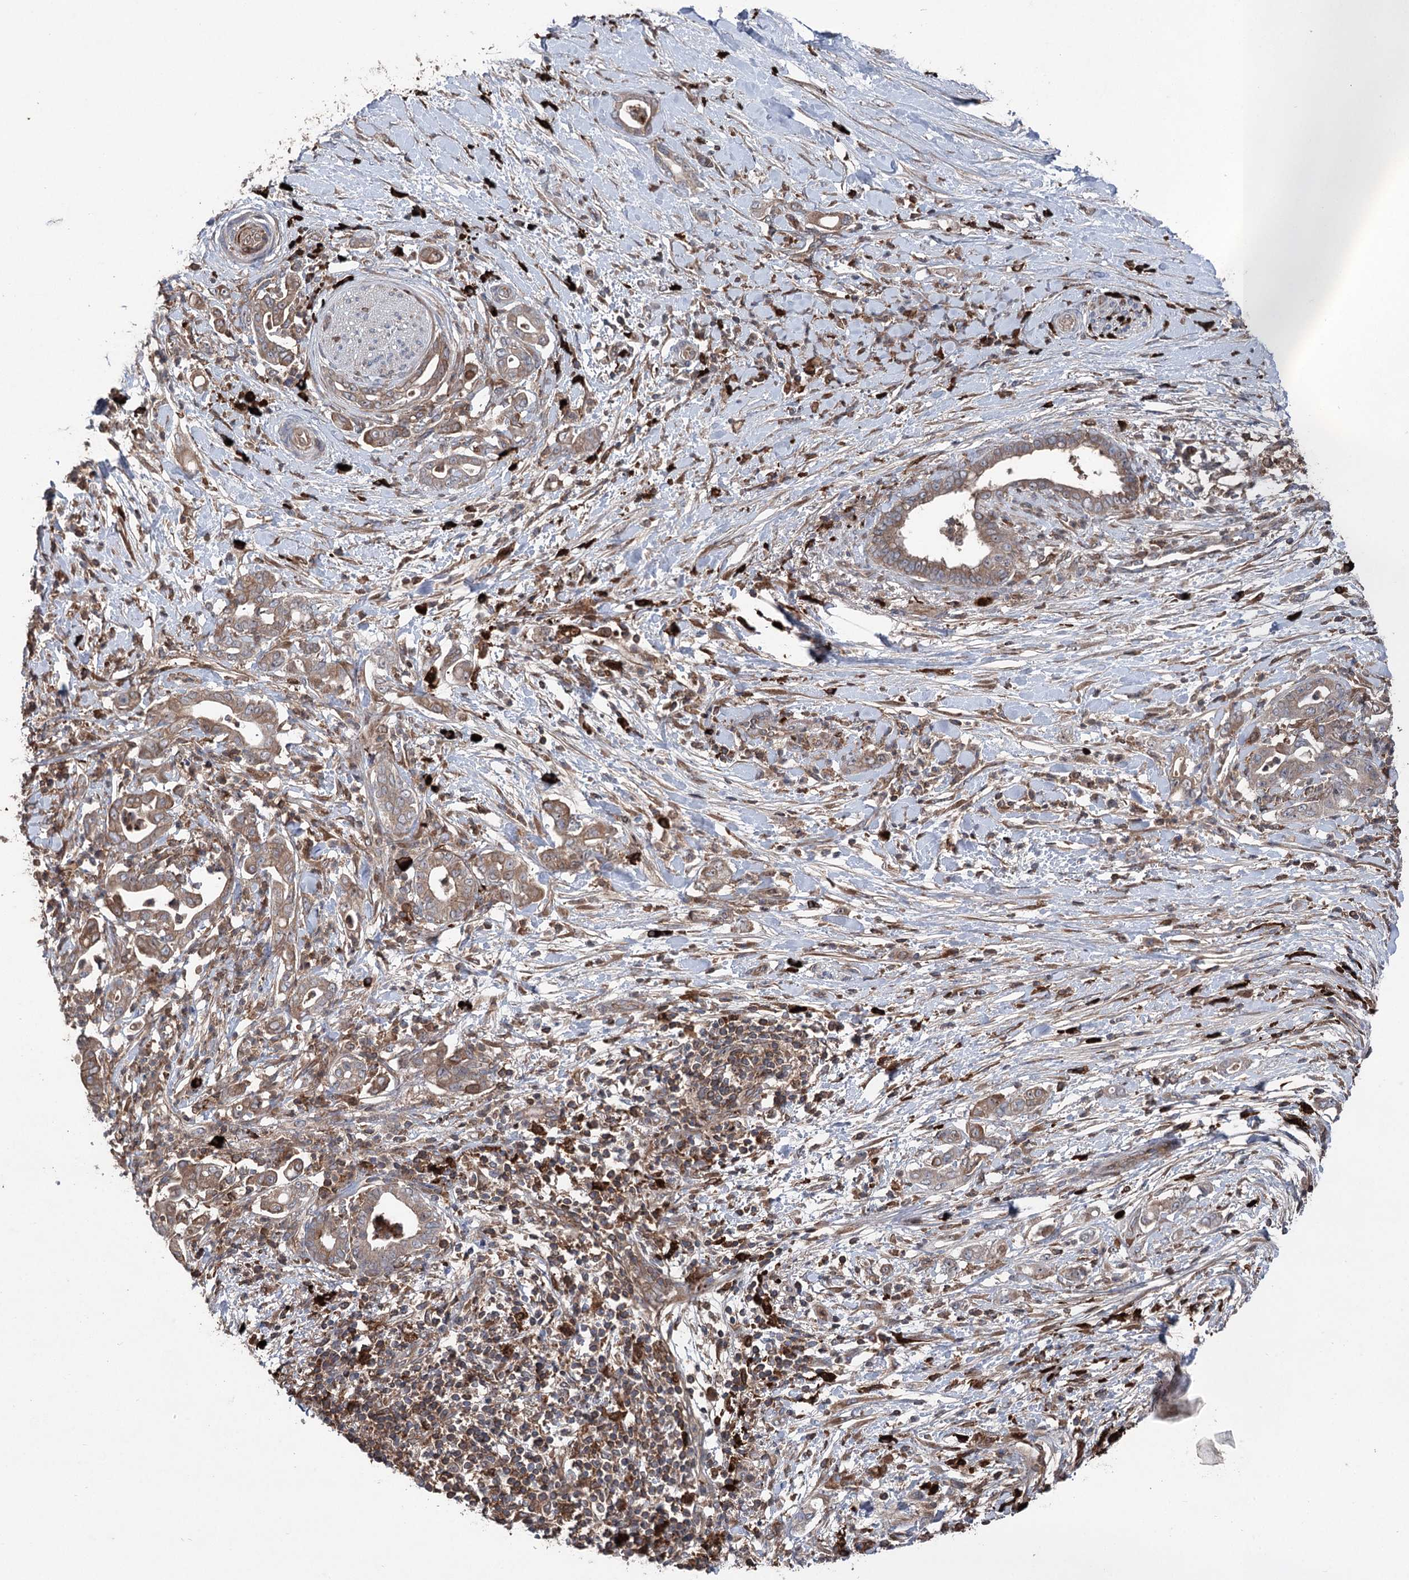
{"staining": {"intensity": "moderate", "quantity": ">75%", "location": "cytoplasmic/membranous"}, "tissue": "pancreatic cancer", "cell_type": "Tumor cells", "image_type": "cancer", "snomed": [{"axis": "morphology", "description": "Adenocarcinoma, NOS"}, {"axis": "topography", "description": "Pancreas"}], "caption": "Immunohistochemistry micrograph of pancreatic cancer stained for a protein (brown), which demonstrates medium levels of moderate cytoplasmic/membranous positivity in about >75% of tumor cells.", "gene": "PPP1R21", "patient": {"sex": "female", "age": 55}}